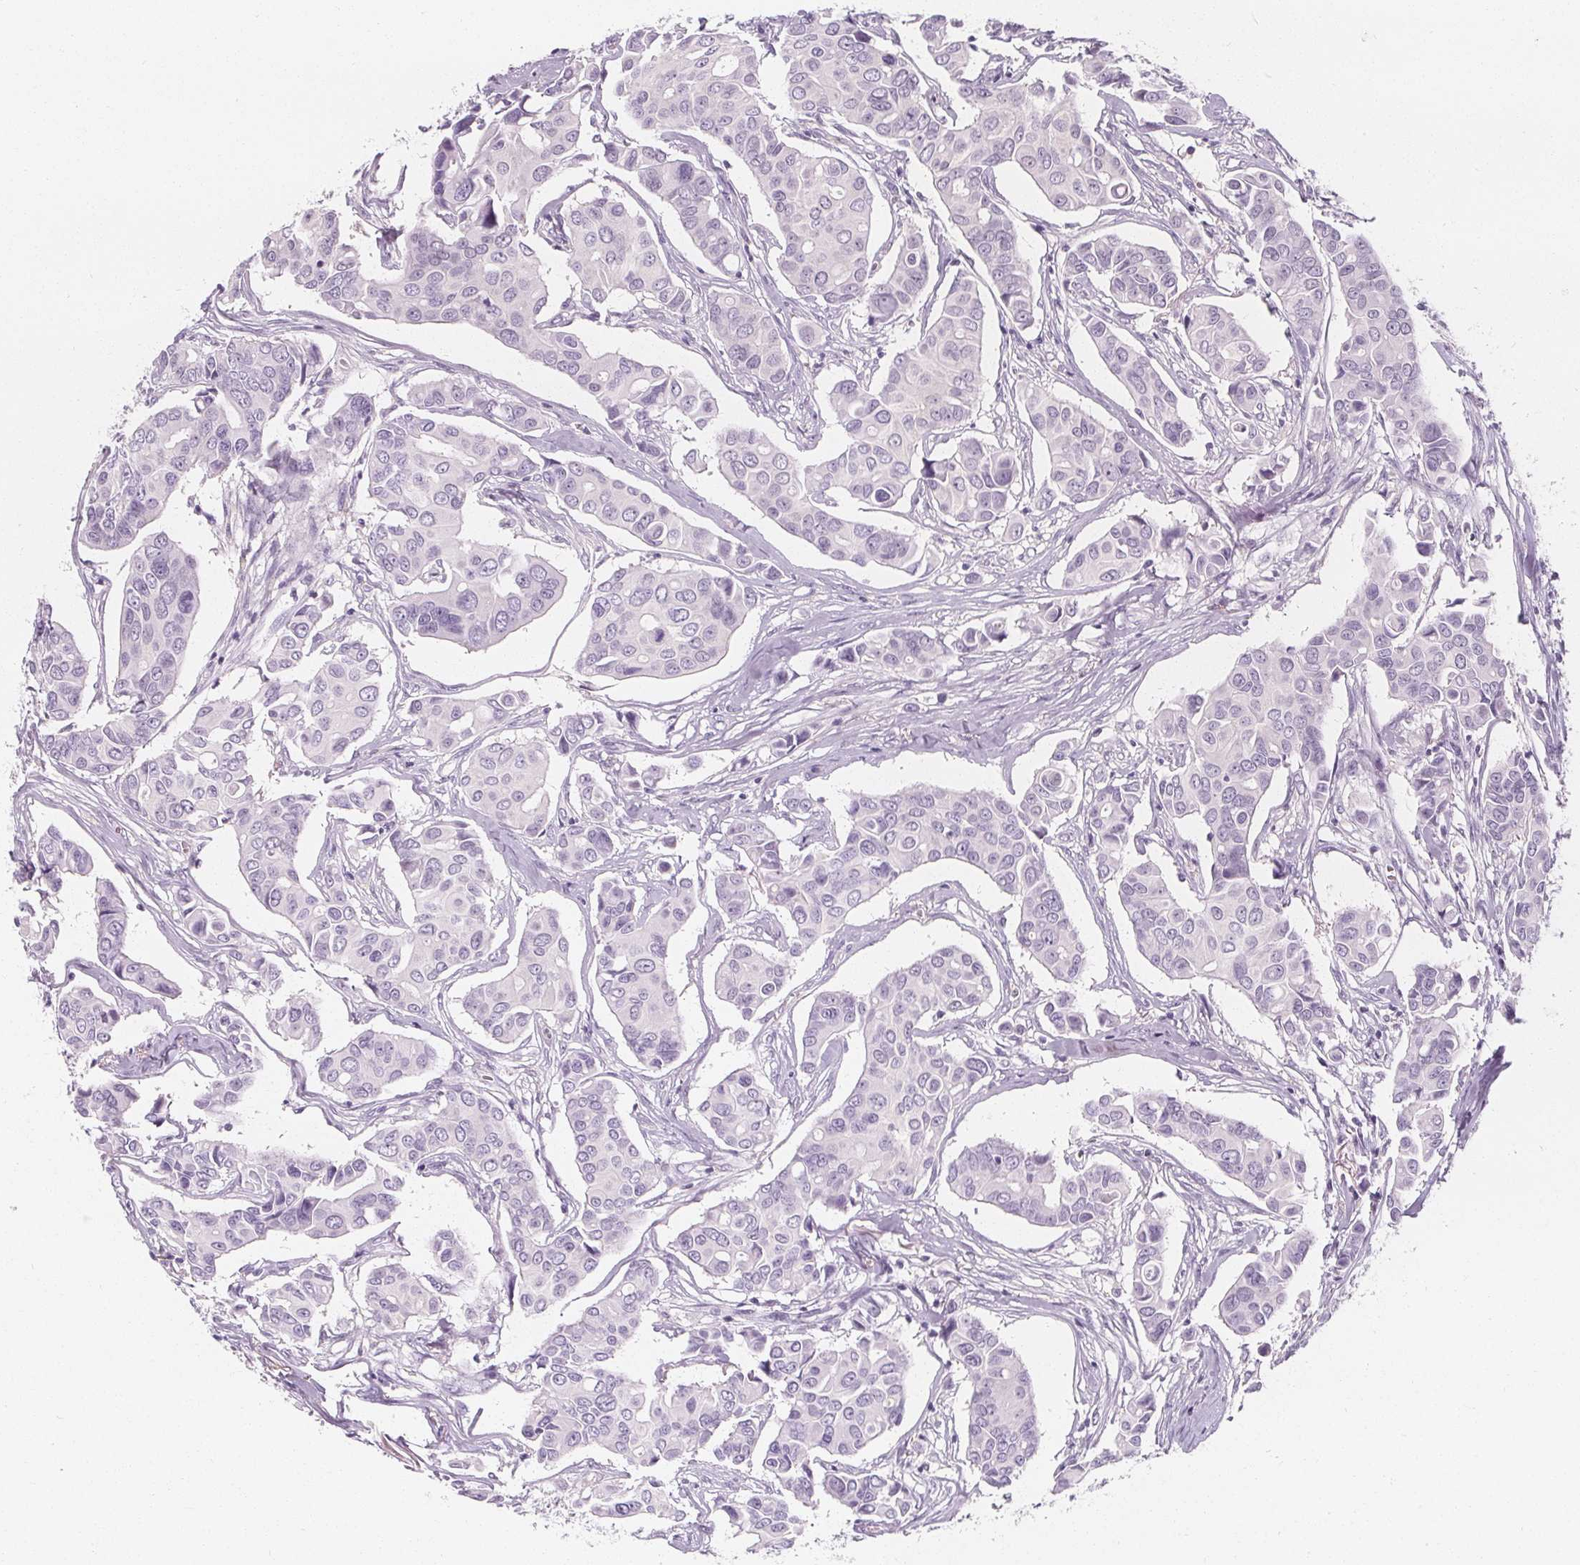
{"staining": {"intensity": "negative", "quantity": "none", "location": "none"}, "tissue": "breast cancer", "cell_type": "Tumor cells", "image_type": "cancer", "snomed": [{"axis": "morphology", "description": "Duct carcinoma"}, {"axis": "topography", "description": "Breast"}], "caption": "The photomicrograph reveals no staining of tumor cells in invasive ductal carcinoma (breast). (Stains: DAB (3,3'-diaminobenzidine) immunohistochemistry with hematoxylin counter stain, Microscopy: brightfield microscopy at high magnification).", "gene": "UGP2", "patient": {"sex": "female", "age": 54}}